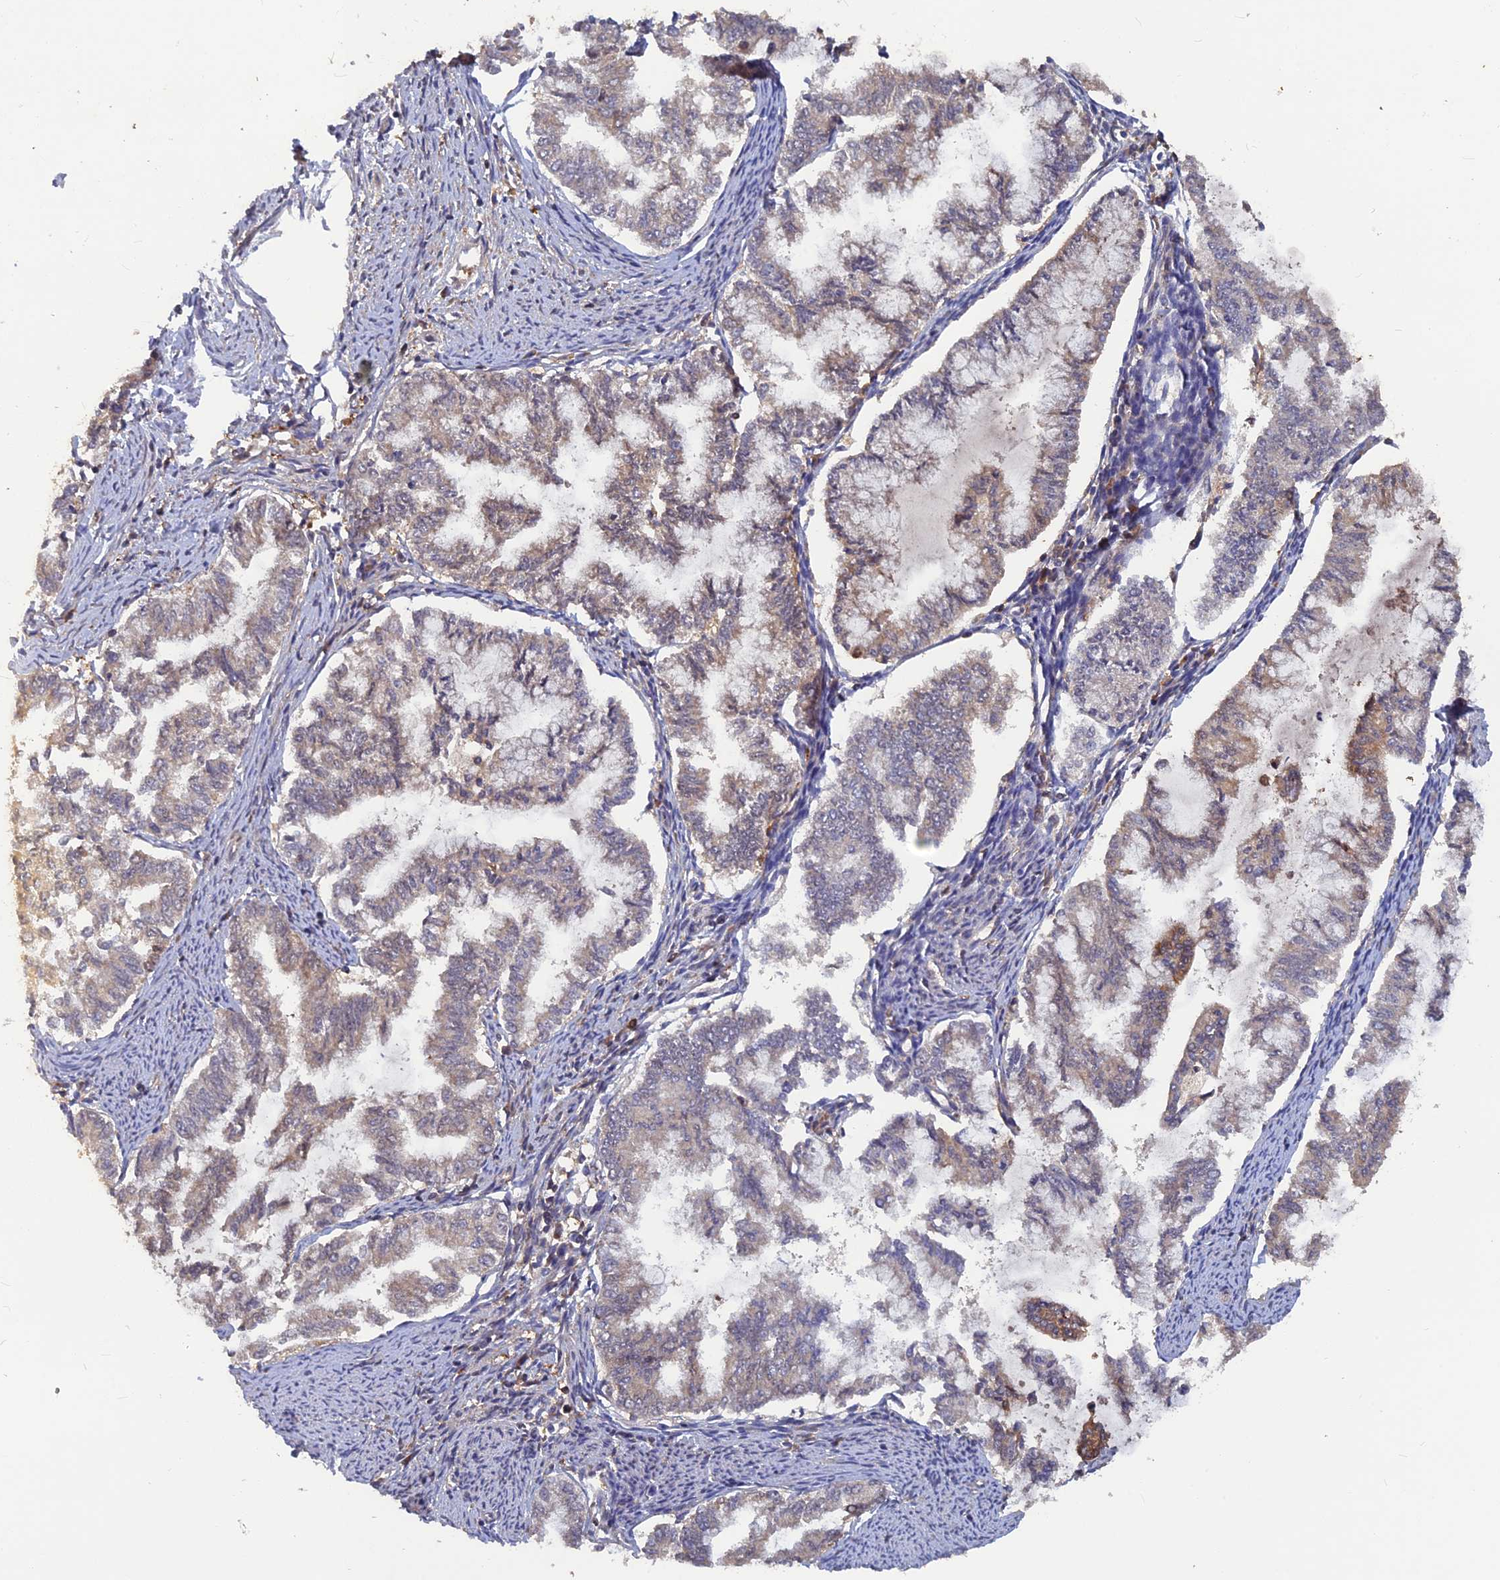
{"staining": {"intensity": "weak", "quantity": "25%-75%", "location": "cytoplasmic/membranous"}, "tissue": "endometrial cancer", "cell_type": "Tumor cells", "image_type": "cancer", "snomed": [{"axis": "morphology", "description": "Adenocarcinoma, NOS"}, {"axis": "topography", "description": "Endometrium"}], "caption": "A low amount of weak cytoplasmic/membranous expression is identified in approximately 25%-75% of tumor cells in endometrial cancer (adenocarcinoma) tissue.", "gene": "BLVRA", "patient": {"sex": "female", "age": 79}}